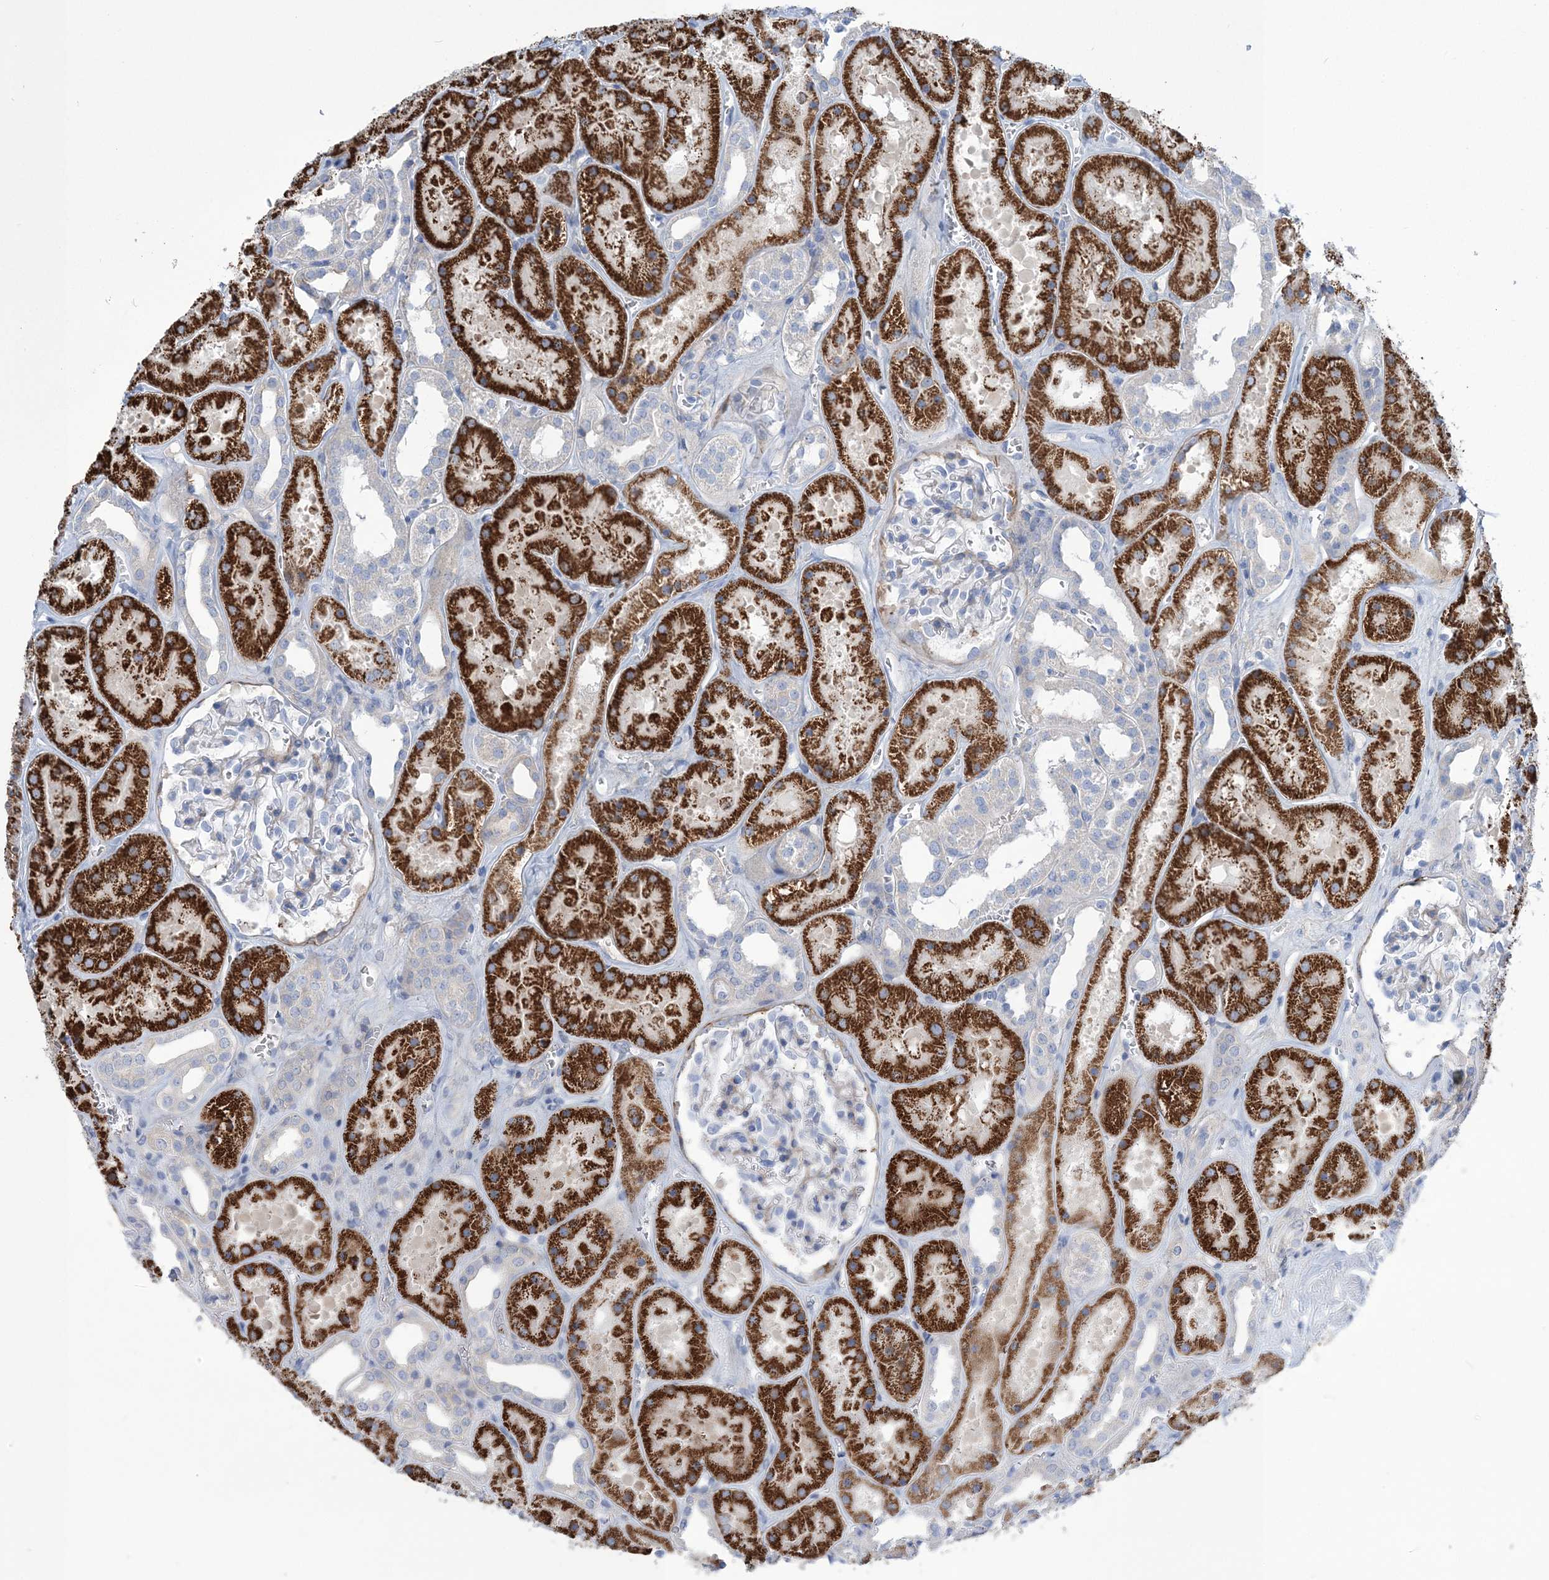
{"staining": {"intensity": "weak", "quantity": "<25%", "location": "cytoplasmic/membranous"}, "tissue": "kidney", "cell_type": "Cells in glomeruli", "image_type": "normal", "snomed": [{"axis": "morphology", "description": "Normal tissue, NOS"}, {"axis": "topography", "description": "Kidney"}], "caption": "Cells in glomeruli are negative for protein expression in benign human kidney. (Immunohistochemistry, brightfield microscopy, high magnification).", "gene": "WDR74", "patient": {"sex": "female", "age": 41}}